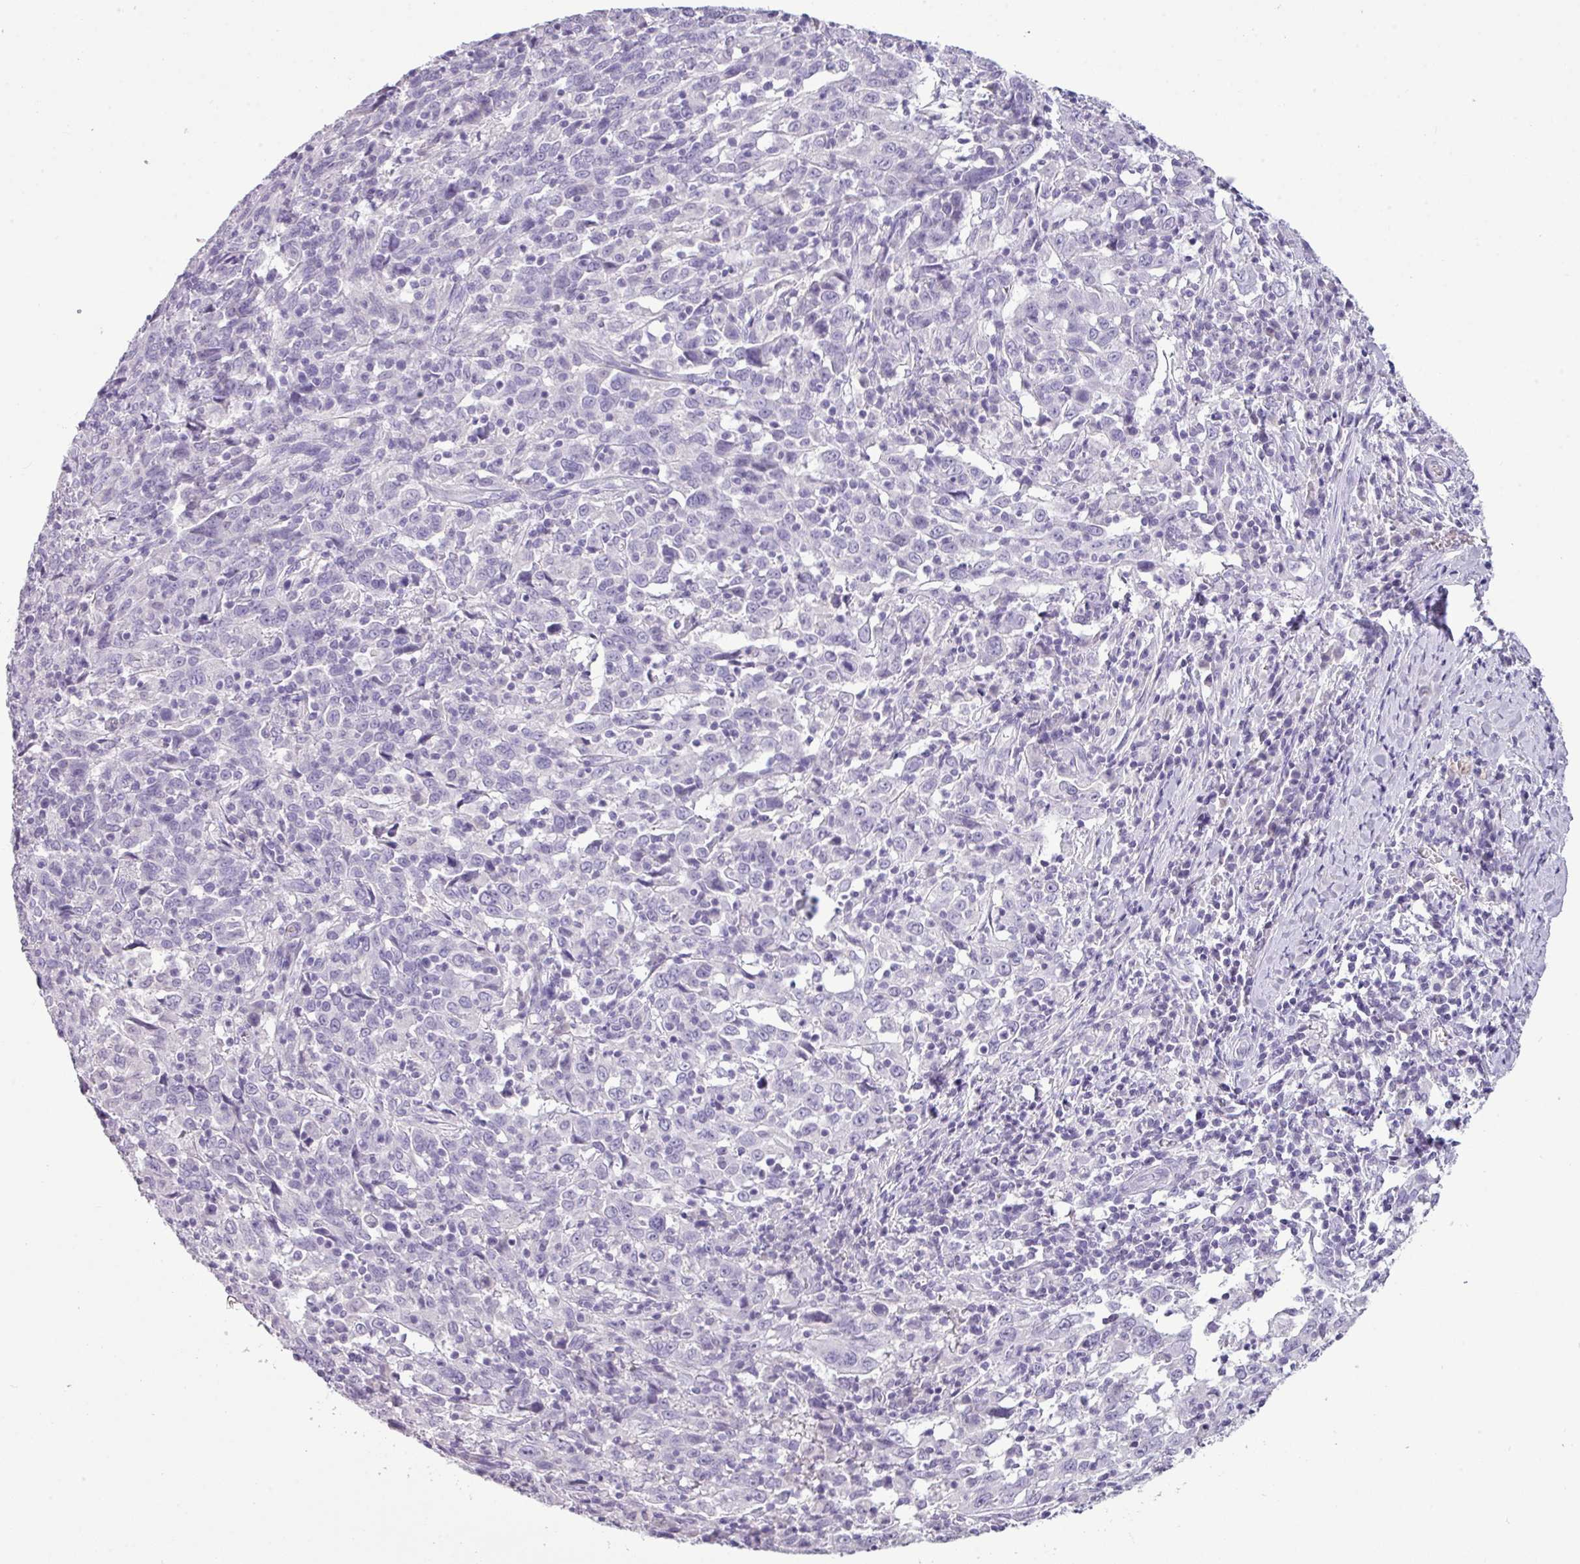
{"staining": {"intensity": "negative", "quantity": "none", "location": "none"}, "tissue": "cervical cancer", "cell_type": "Tumor cells", "image_type": "cancer", "snomed": [{"axis": "morphology", "description": "Squamous cell carcinoma, NOS"}, {"axis": "topography", "description": "Cervix"}], "caption": "A high-resolution histopathology image shows IHC staining of squamous cell carcinoma (cervical), which exhibits no significant staining in tumor cells.", "gene": "TMEM91", "patient": {"sex": "female", "age": 46}}